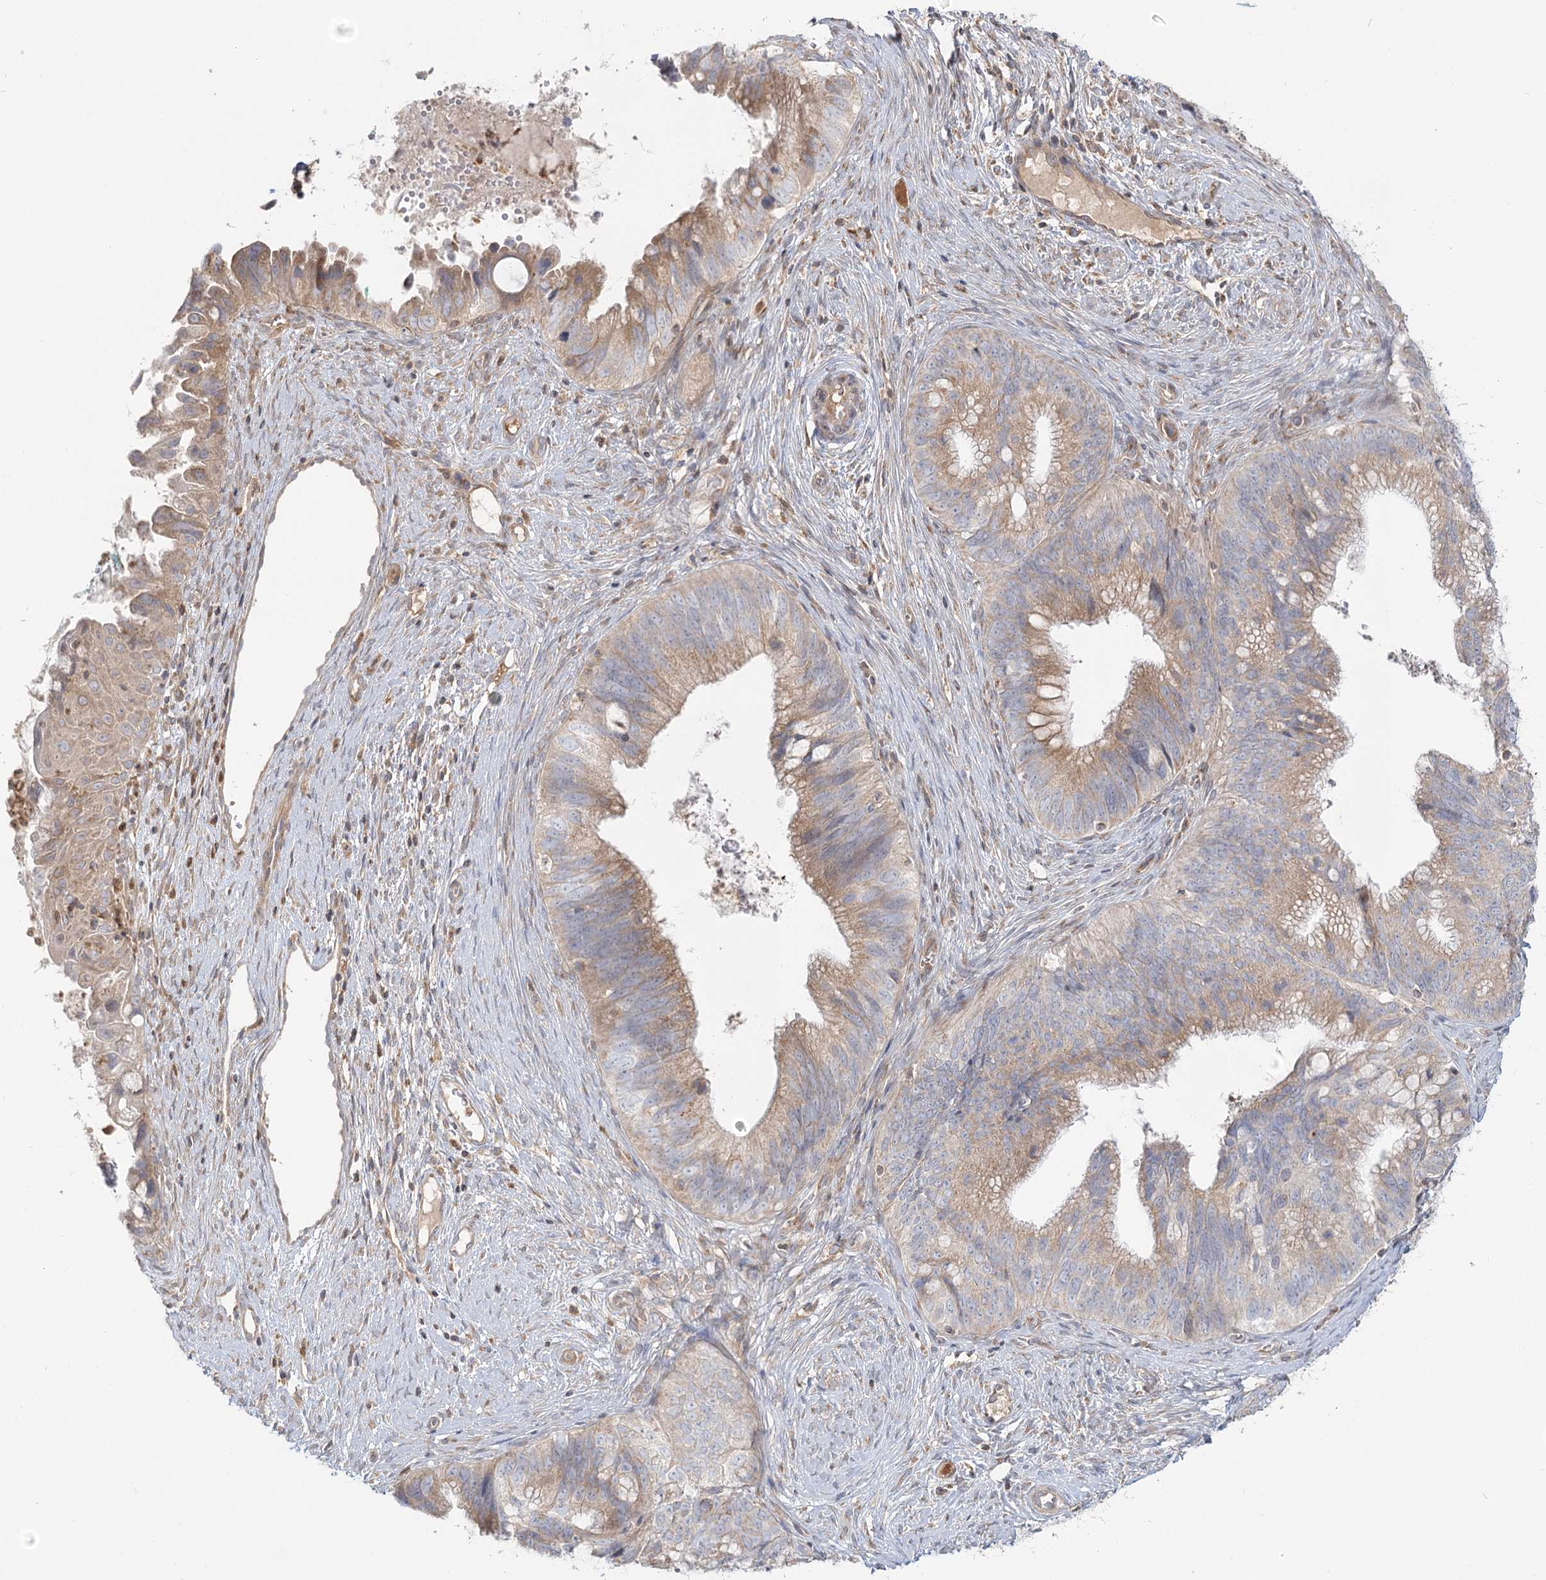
{"staining": {"intensity": "moderate", "quantity": ">75%", "location": "cytoplasmic/membranous"}, "tissue": "cervical cancer", "cell_type": "Tumor cells", "image_type": "cancer", "snomed": [{"axis": "morphology", "description": "Adenocarcinoma, NOS"}, {"axis": "topography", "description": "Cervix"}], "caption": "Adenocarcinoma (cervical) stained with a protein marker demonstrates moderate staining in tumor cells.", "gene": "MTMR3", "patient": {"sex": "female", "age": 42}}